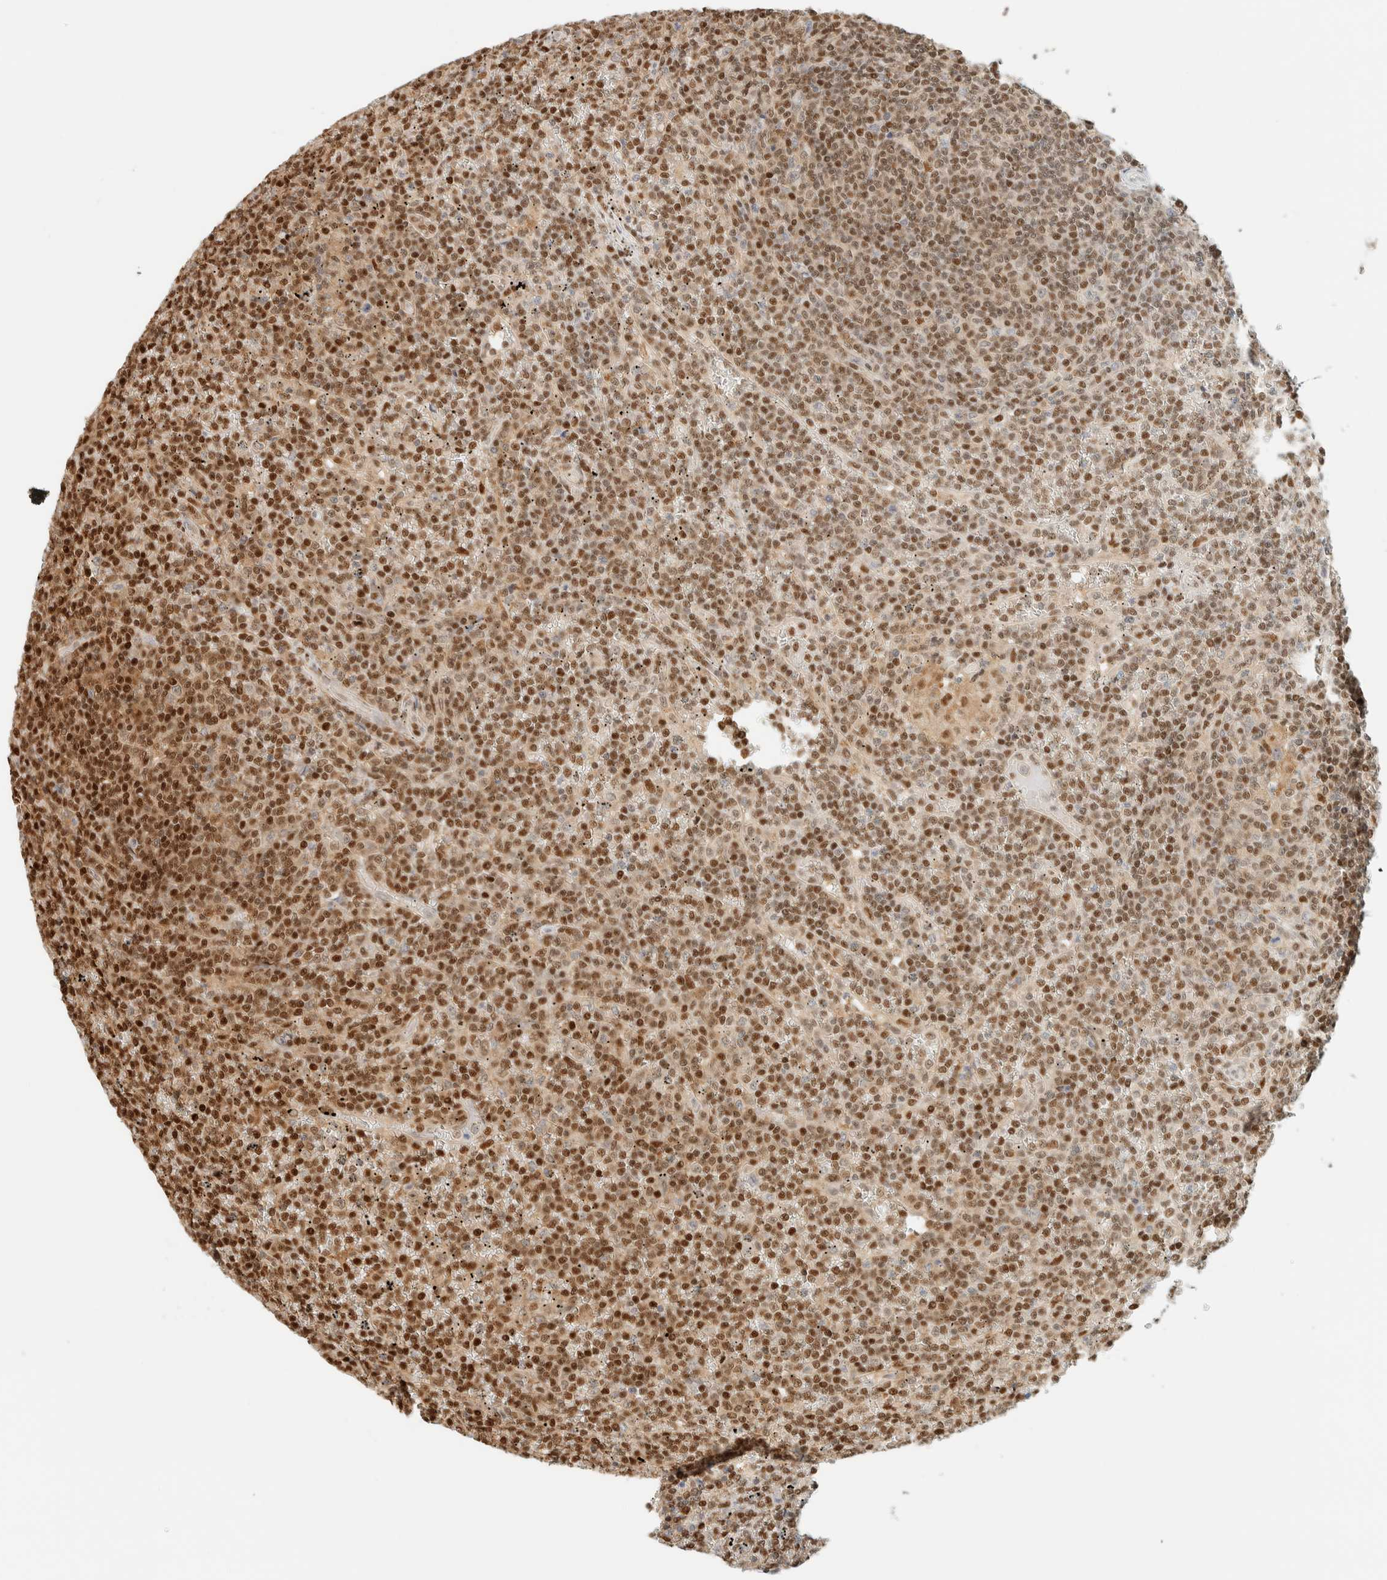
{"staining": {"intensity": "strong", "quantity": ">75%", "location": "nuclear"}, "tissue": "lymphoma", "cell_type": "Tumor cells", "image_type": "cancer", "snomed": [{"axis": "morphology", "description": "Malignant lymphoma, non-Hodgkin's type, Low grade"}, {"axis": "topography", "description": "Spleen"}], "caption": "High-magnification brightfield microscopy of low-grade malignant lymphoma, non-Hodgkin's type stained with DAB (brown) and counterstained with hematoxylin (blue). tumor cells exhibit strong nuclear positivity is present in approximately>75% of cells.", "gene": "ZBTB37", "patient": {"sex": "female", "age": 19}}